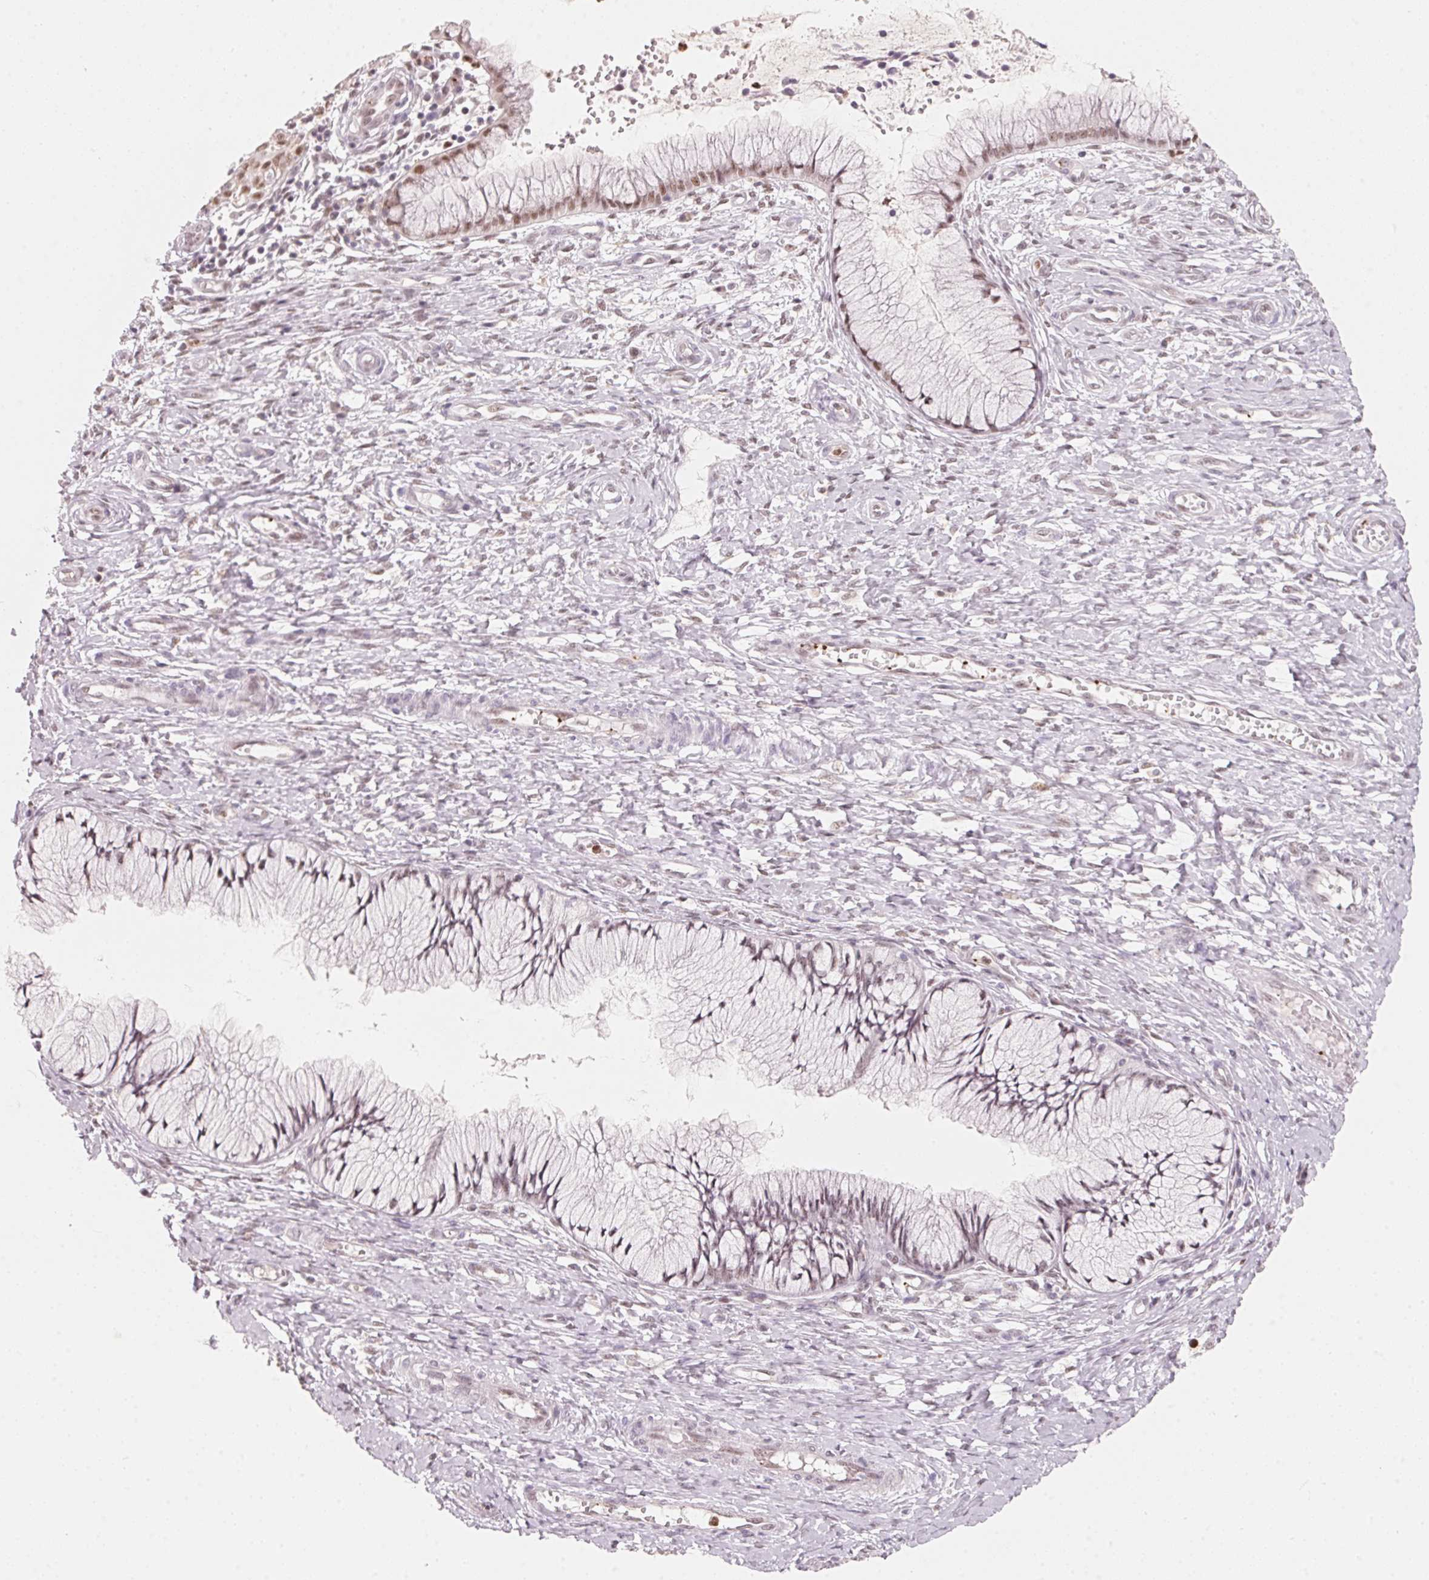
{"staining": {"intensity": "weak", "quantity": "25%-75%", "location": "cytoplasmic/membranous,nuclear"}, "tissue": "cervix", "cell_type": "Glandular cells", "image_type": "normal", "snomed": [{"axis": "morphology", "description": "Normal tissue, NOS"}, {"axis": "topography", "description": "Cervix"}], "caption": "Protein positivity by immunohistochemistry shows weak cytoplasmic/membranous,nuclear expression in approximately 25%-75% of glandular cells in unremarkable cervix. The staining was performed using DAB to visualize the protein expression in brown, while the nuclei were stained in blue with hematoxylin (Magnification: 20x).", "gene": "ARHGAP22", "patient": {"sex": "female", "age": 37}}